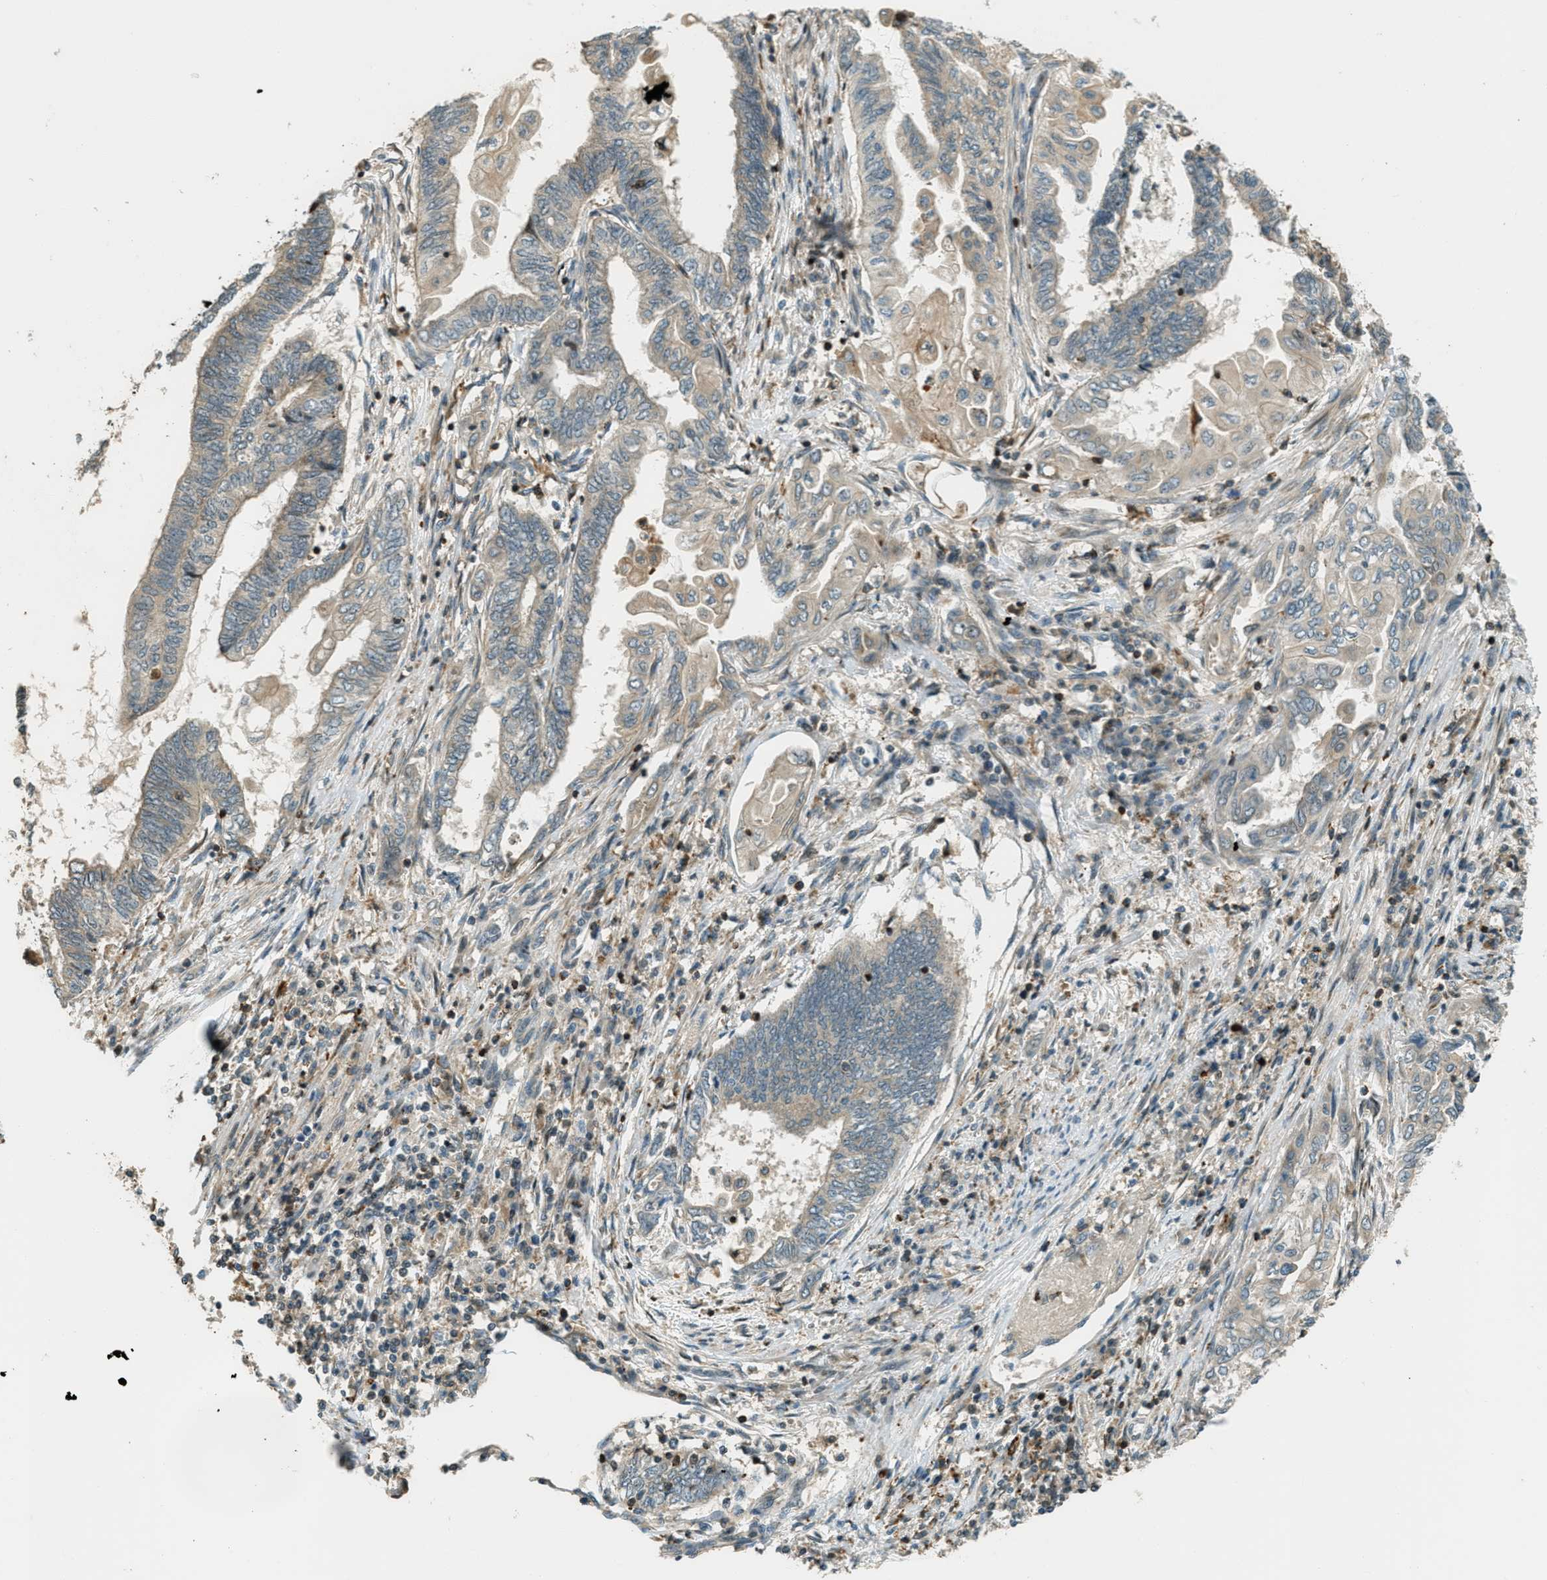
{"staining": {"intensity": "weak", "quantity": "<25%", "location": "cytoplasmic/membranous"}, "tissue": "endometrial cancer", "cell_type": "Tumor cells", "image_type": "cancer", "snomed": [{"axis": "morphology", "description": "Adenocarcinoma, NOS"}, {"axis": "topography", "description": "Uterus"}, {"axis": "topography", "description": "Endometrium"}], "caption": "Tumor cells are negative for protein expression in human adenocarcinoma (endometrial). (Stains: DAB (3,3'-diaminobenzidine) immunohistochemistry with hematoxylin counter stain, Microscopy: brightfield microscopy at high magnification).", "gene": "PTPN23", "patient": {"sex": "female", "age": 70}}